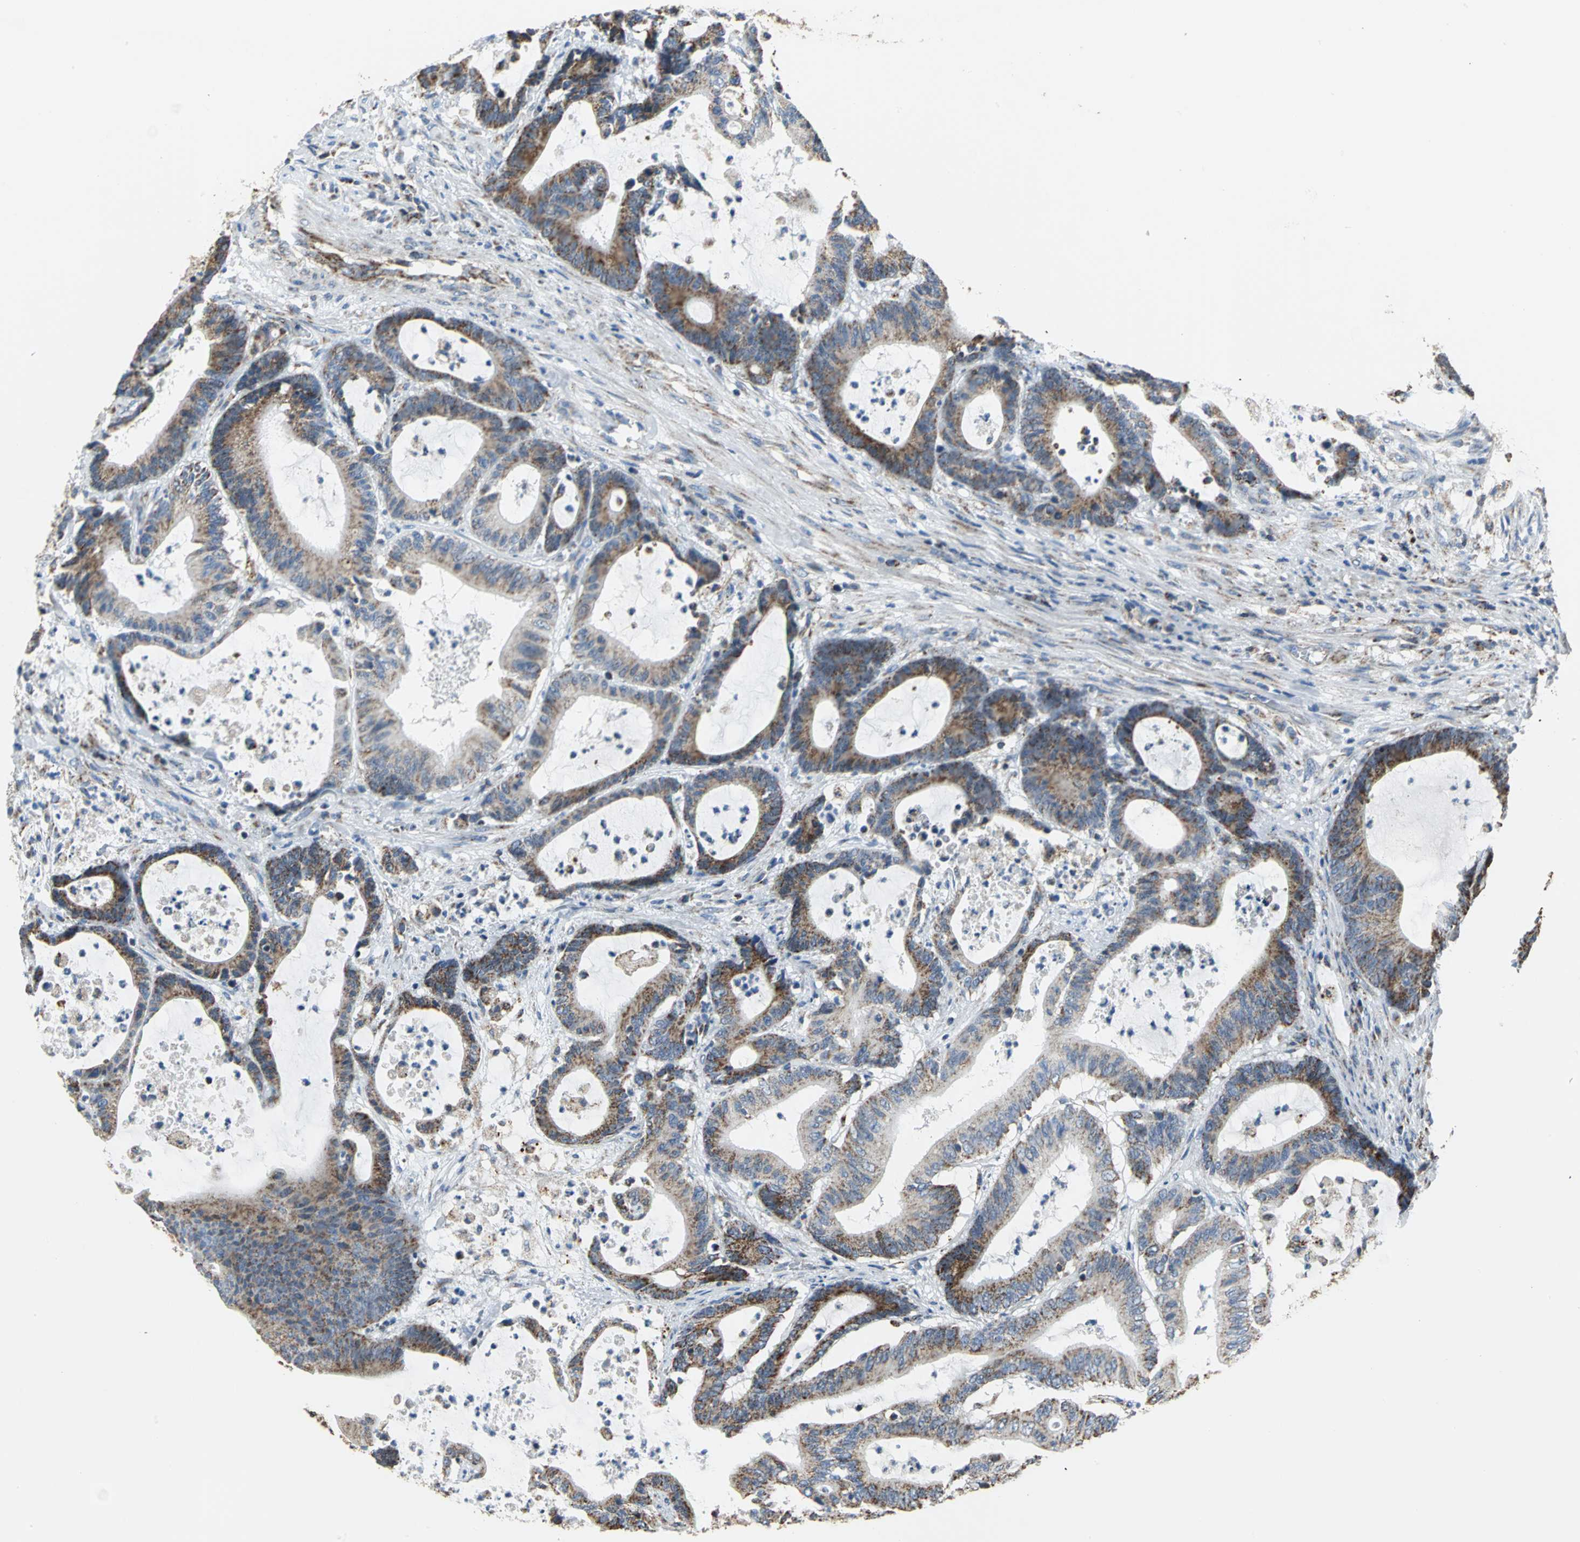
{"staining": {"intensity": "moderate", "quantity": ">75%", "location": "cytoplasmic/membranous"}, "tissue": "colorectal cancer", "cell_type": "Tumor cells", "image_type": "cancer", "snomed": [{"axis": "morphology", "description": "Adenocarcinoma, NOS"}, {"axis": "topography", "description": "Colon"}], "caption": "Immunohistochemical staining of human colorectal adenocarcinoma shows moderate cytoplasmic/membranous protein positivity in about >75% of tumor cells. The protein is stained brown, and the nuclei are stained in blue (DAB IHC with brightfield microscopy, high magnification).", "gene": "NTRK1", "patient": {"sex": "female", "age": 84}}